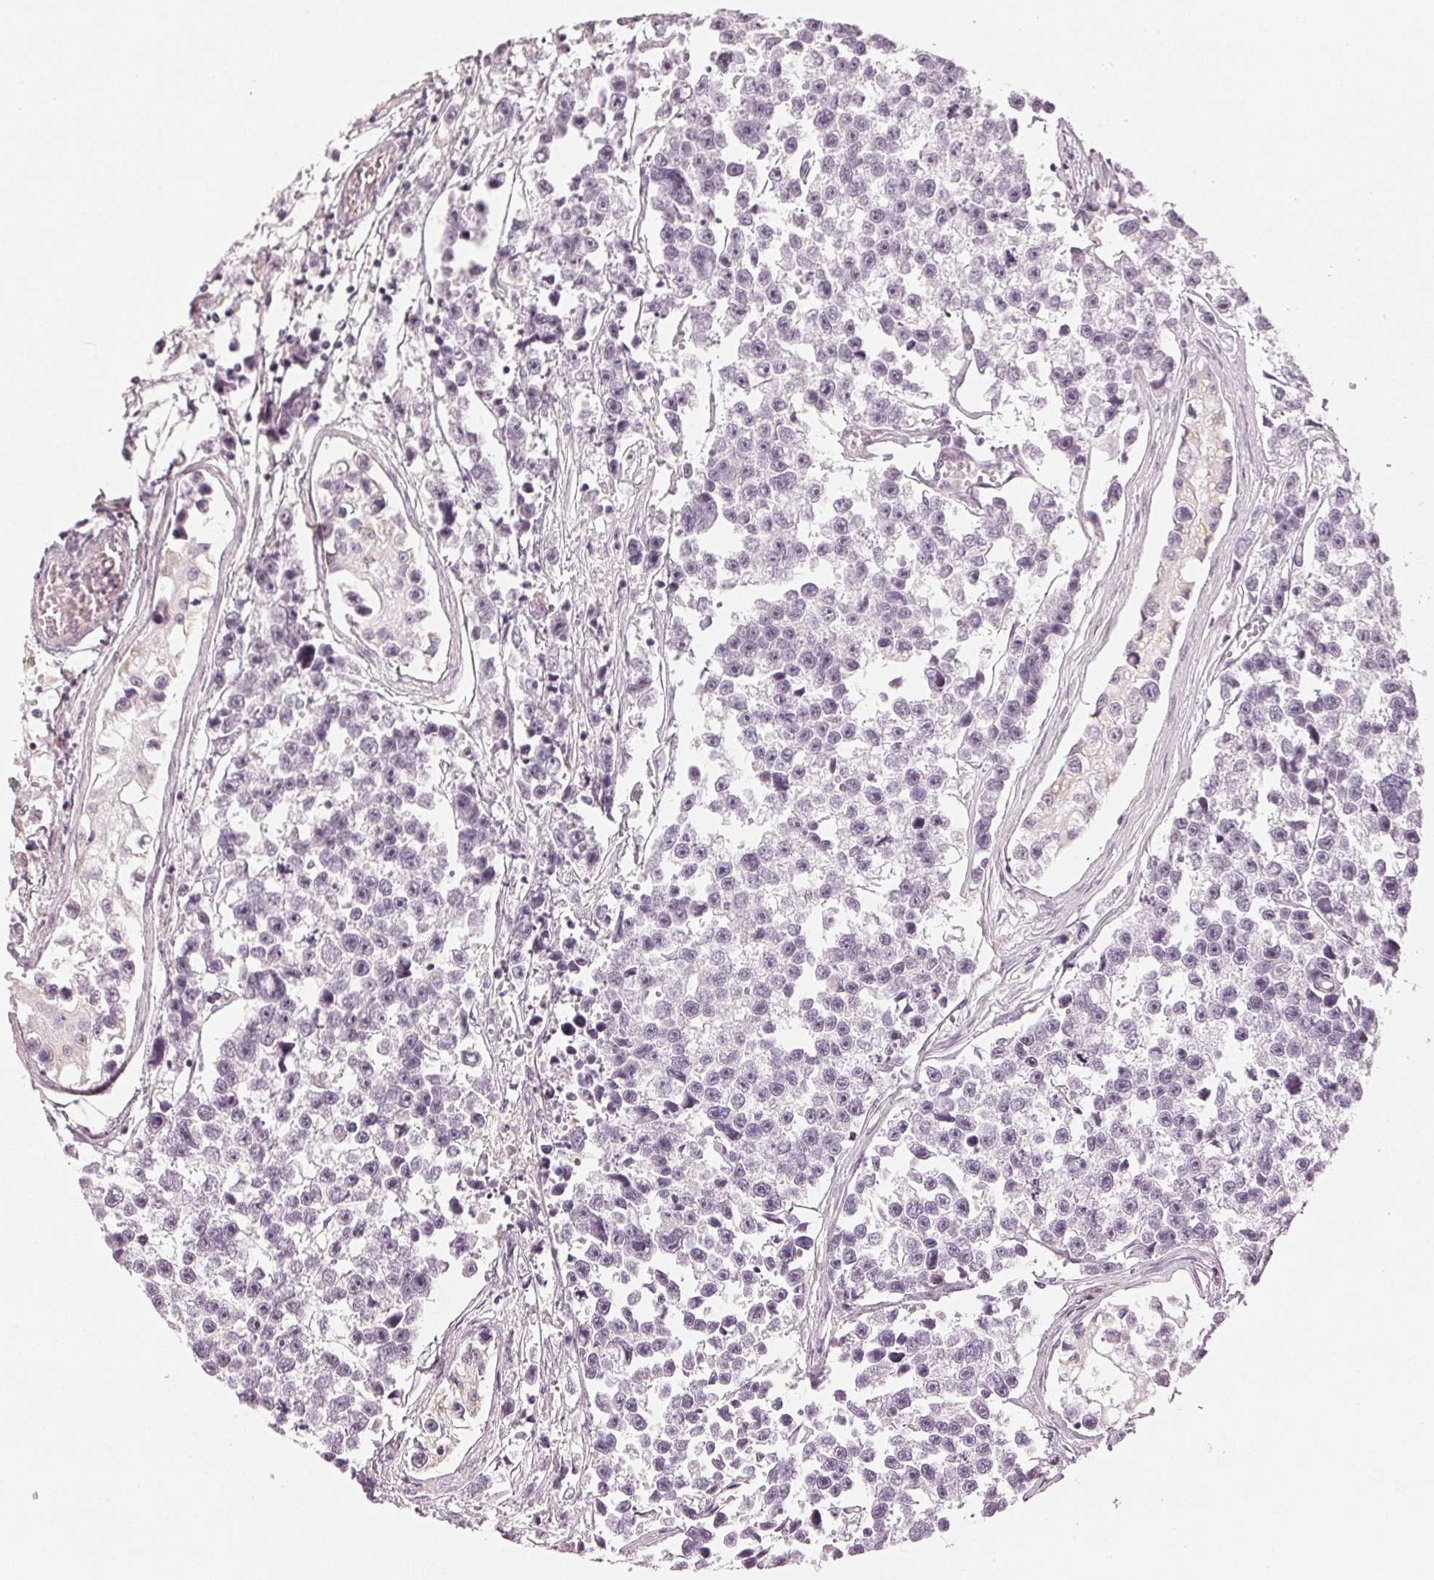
{"staining": {"intensity": "negative", "quantity": "none", "location": "none"}, "tissue": "testis cancer", "cell_type": "Tumor cells", "image_type": "cancer", "snomed": [{"axis": "morphology", "description": "Seminoma, NOS"}, {"axis": "topography", "description": "Testis"}], "caption": "Histopathology image shows no significant protein positivity in tumor cells of seminoma (testis).", "gene": "APLP1", "patient": {"sex": "male", "age": 26}}